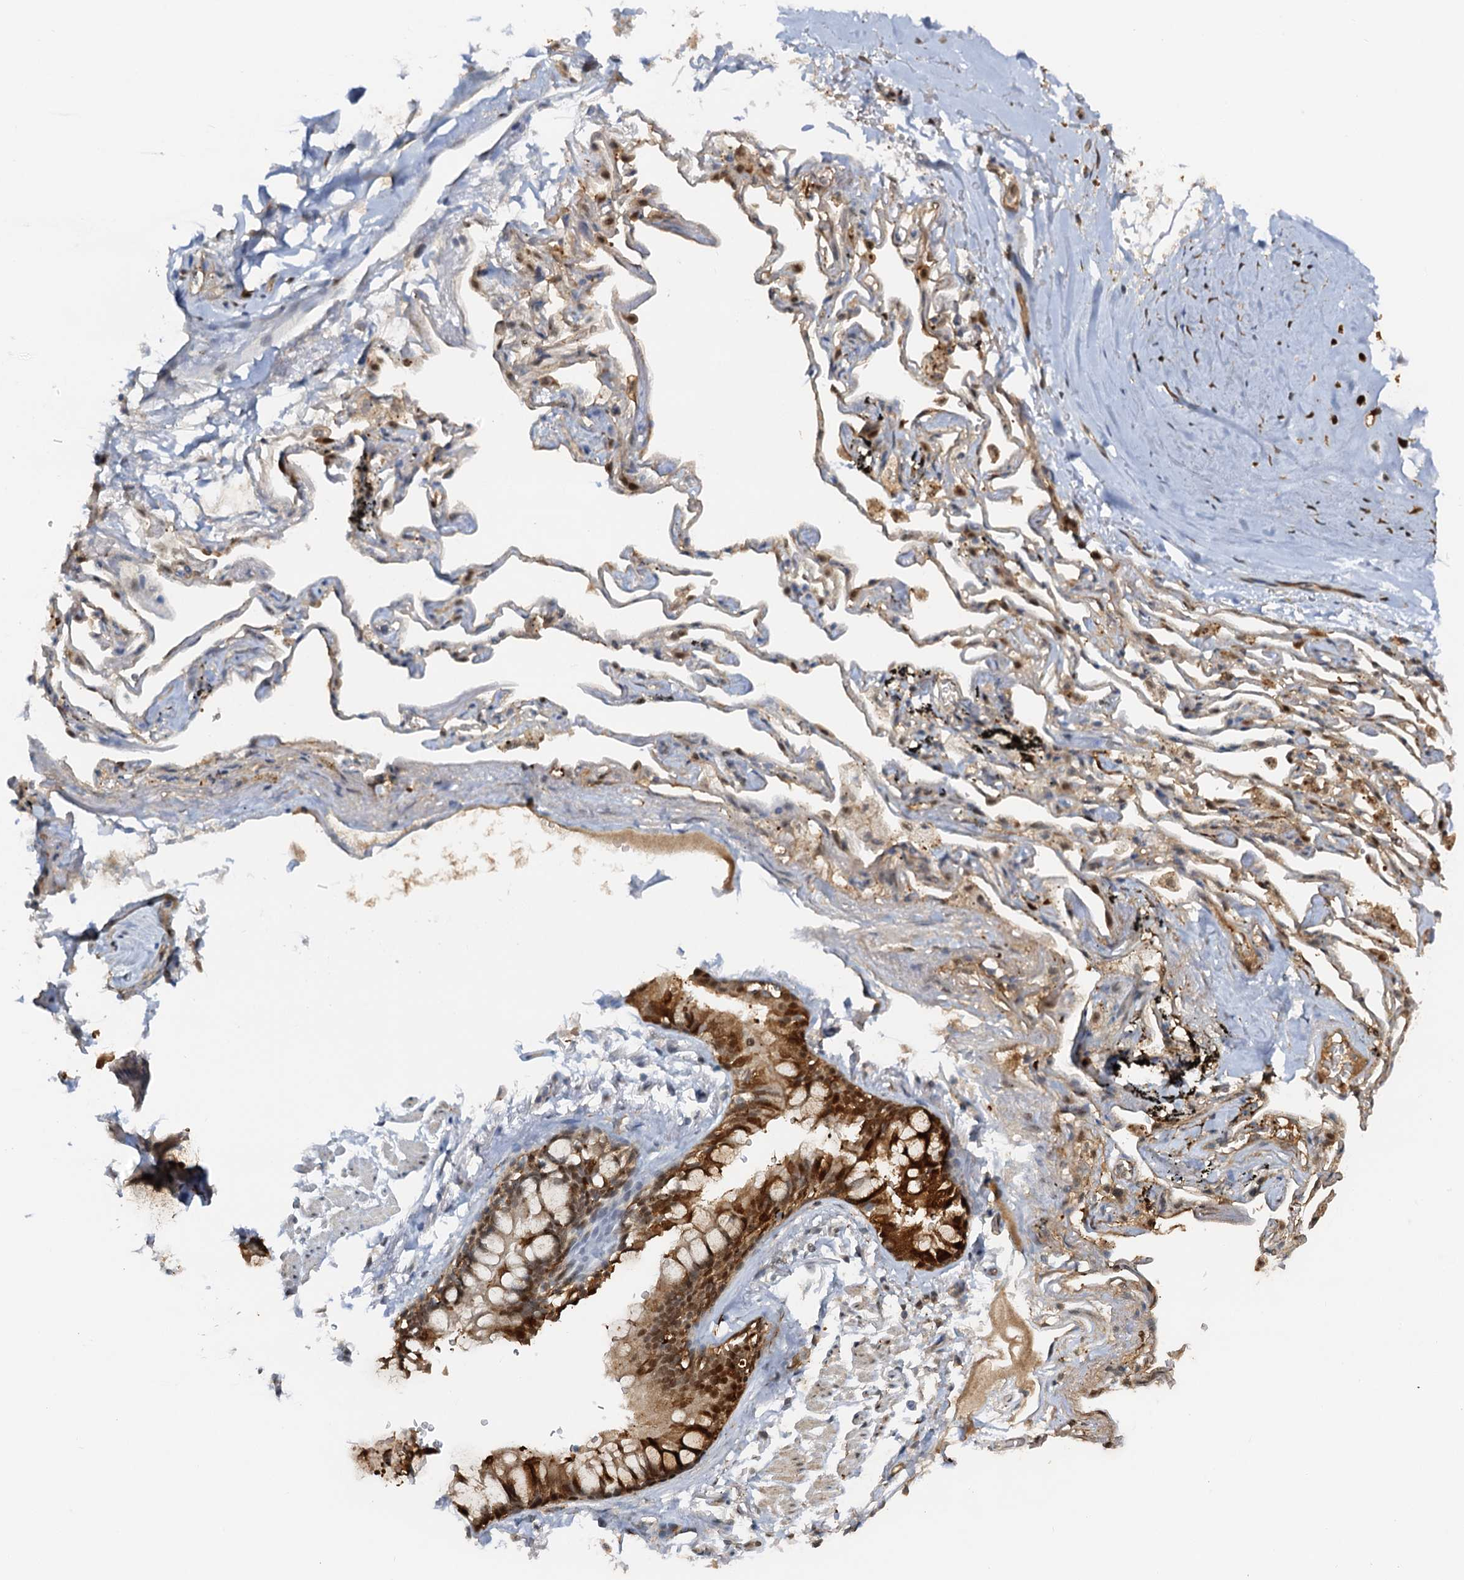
{"staining": {"intensity": "moderate", "quantity": "25%-75%", "location": "cytoplasmic/membranous"}, "tissue": "adipose tissue", "cell_type": "Adipocytes", "image_type": "normal", "snomed": [{"axis": "morphology", "description": "Normal tissue, NOS"}, {"axis": "topography", "description": "Lymph node"}, {"axis": "topography", "description": "Bronchus"}], "caption": "Adipose tissue stained for a protein shows moderate cytoplasmic/membranous positivity in adipocytes. (DAB (3,3'-diaminobenzidine) = brown stain, brightfield microscopy at high magnification).", "gene": "SPINDOC", "patient": {"sex": "male", "age": 63}}